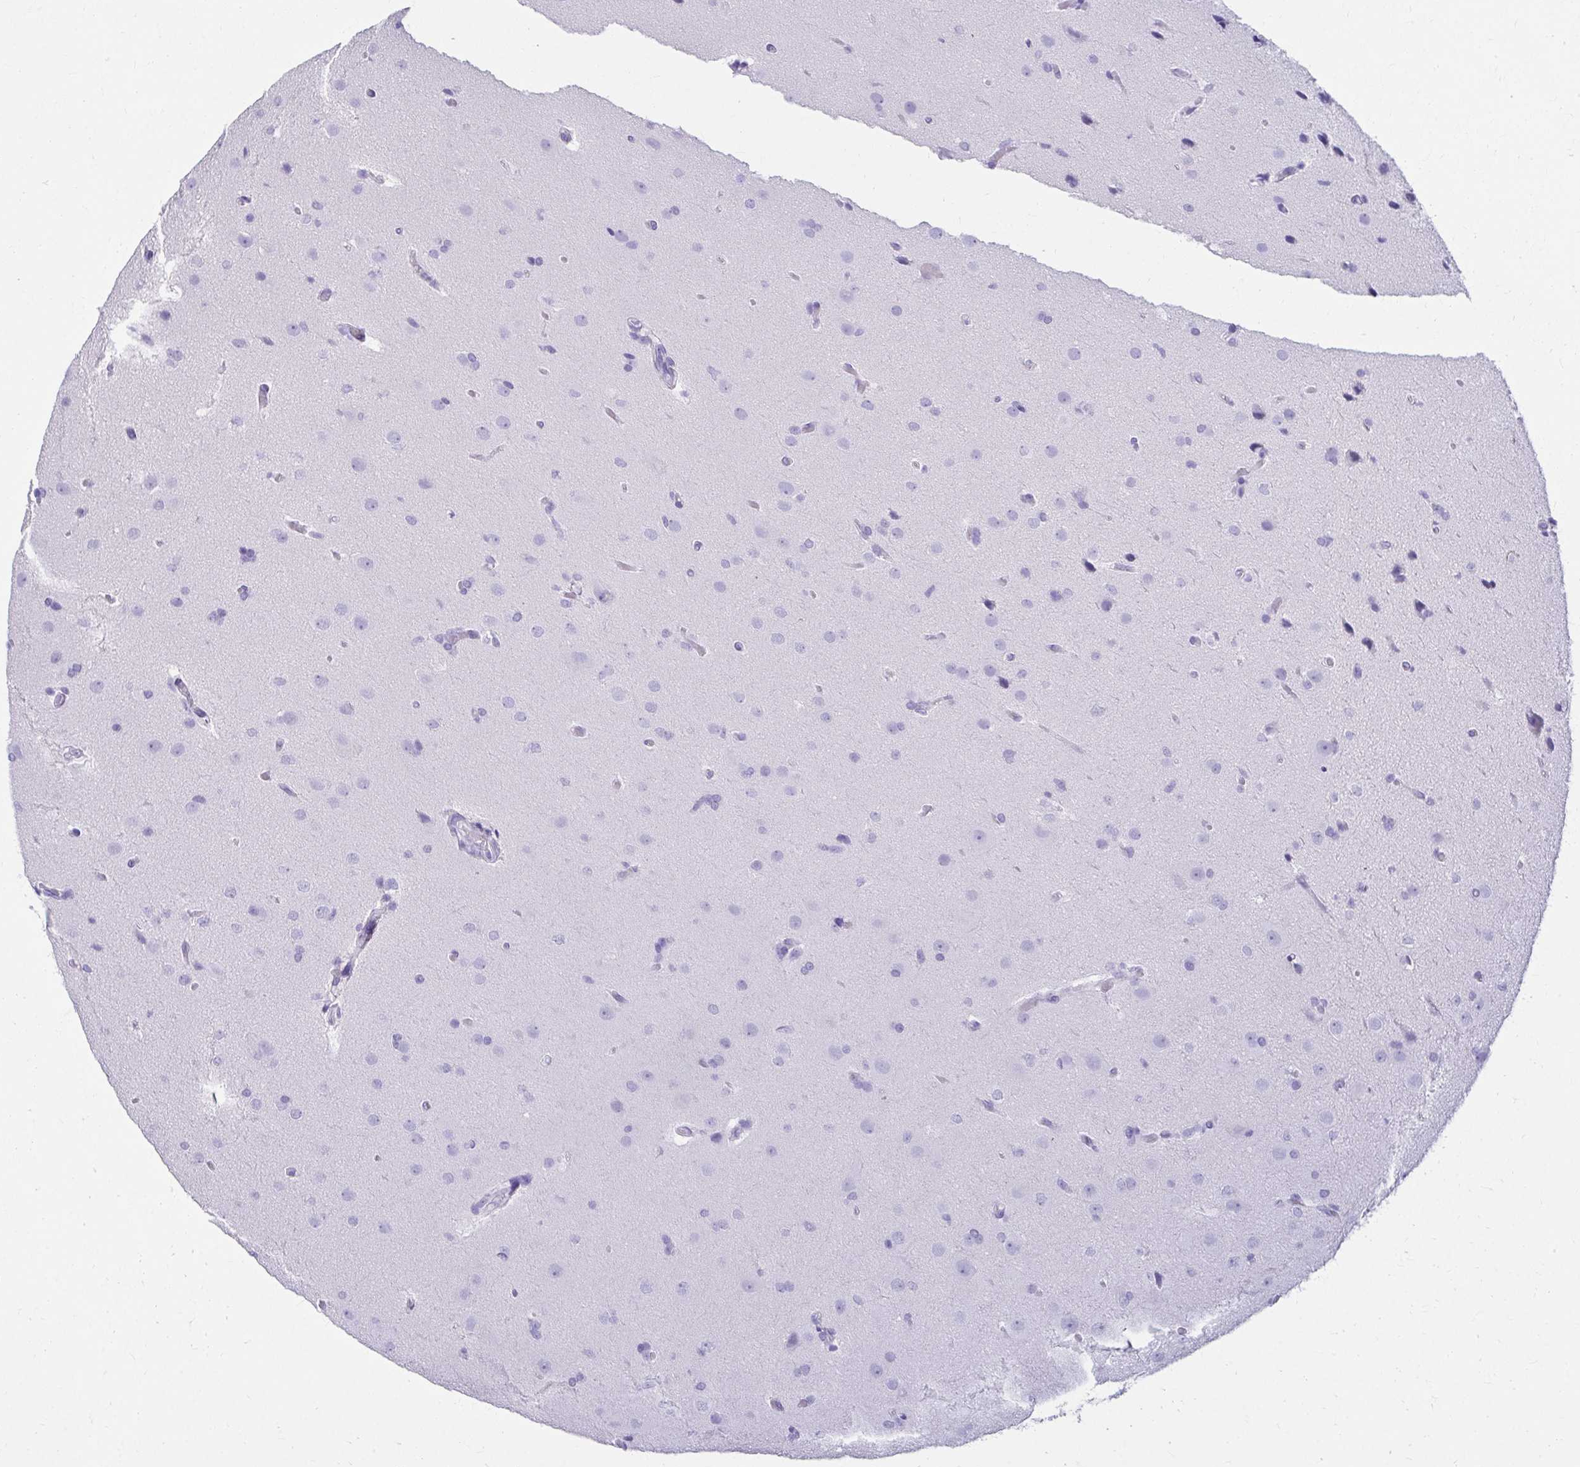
{"staining": {"intensity": "negative", "quantity": "none", "location": "none"}, "tissue": "glioma", "cell_type": "Tumor cells", "image_type": "cancer", "snomed": [{"axis": "morphology", "description": "Glioma, malignant, Low grade"}, {"axis": "topography", "description": "Brain"}], "caption": "Tumor cells are negative for brown protein staining in low-grade glioma (malignant).", "gene": "ATP4B", "patient": {"sex": "male", "age": 26}}